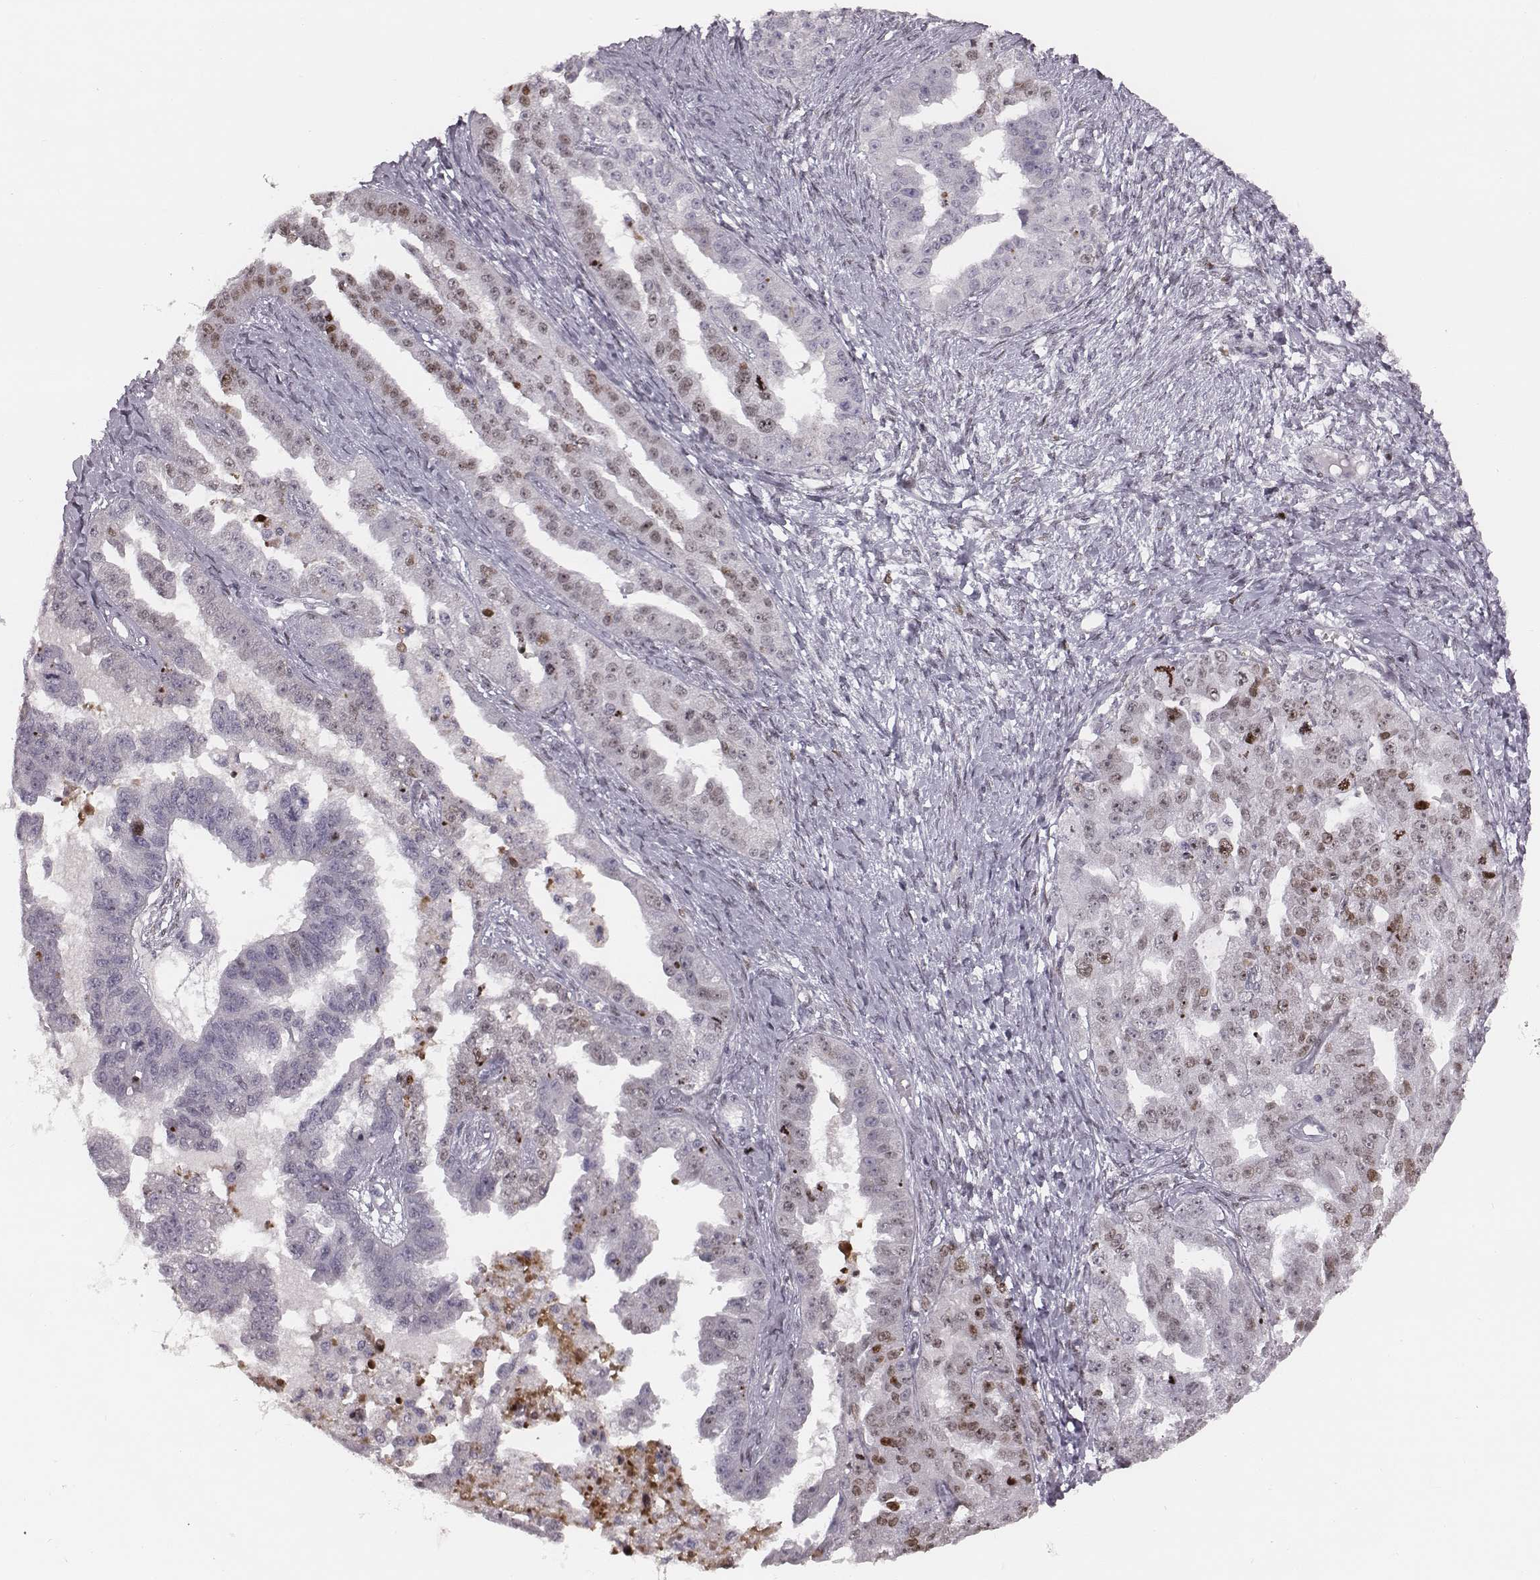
{"staining": {"intensity": "weak", "quantity": "<25%", "location": "nuclear"}, "tissue": "ovarian cancer", "cell_type": "Tumor cells", "image_type": "cancer", "snomed": [{"axis": "morphology", "description": "Cystadenocarcinoma, serous, NOS"}, {"axis": "topography", "description": "Ovary"}], "caption": "Immunohistochemistry of ovarian serous cystadenocarcinoma exhibits no expression in tumor cells. The staining was performed using DAB (3,3'-diaminobenzidine) to visualize the protein expression in brown, while the nuclei were stained in blue with hematoxylin (Magnification: 20x).", "gene": "NDC1", "patient": {"sex": "female", "age": 58}}